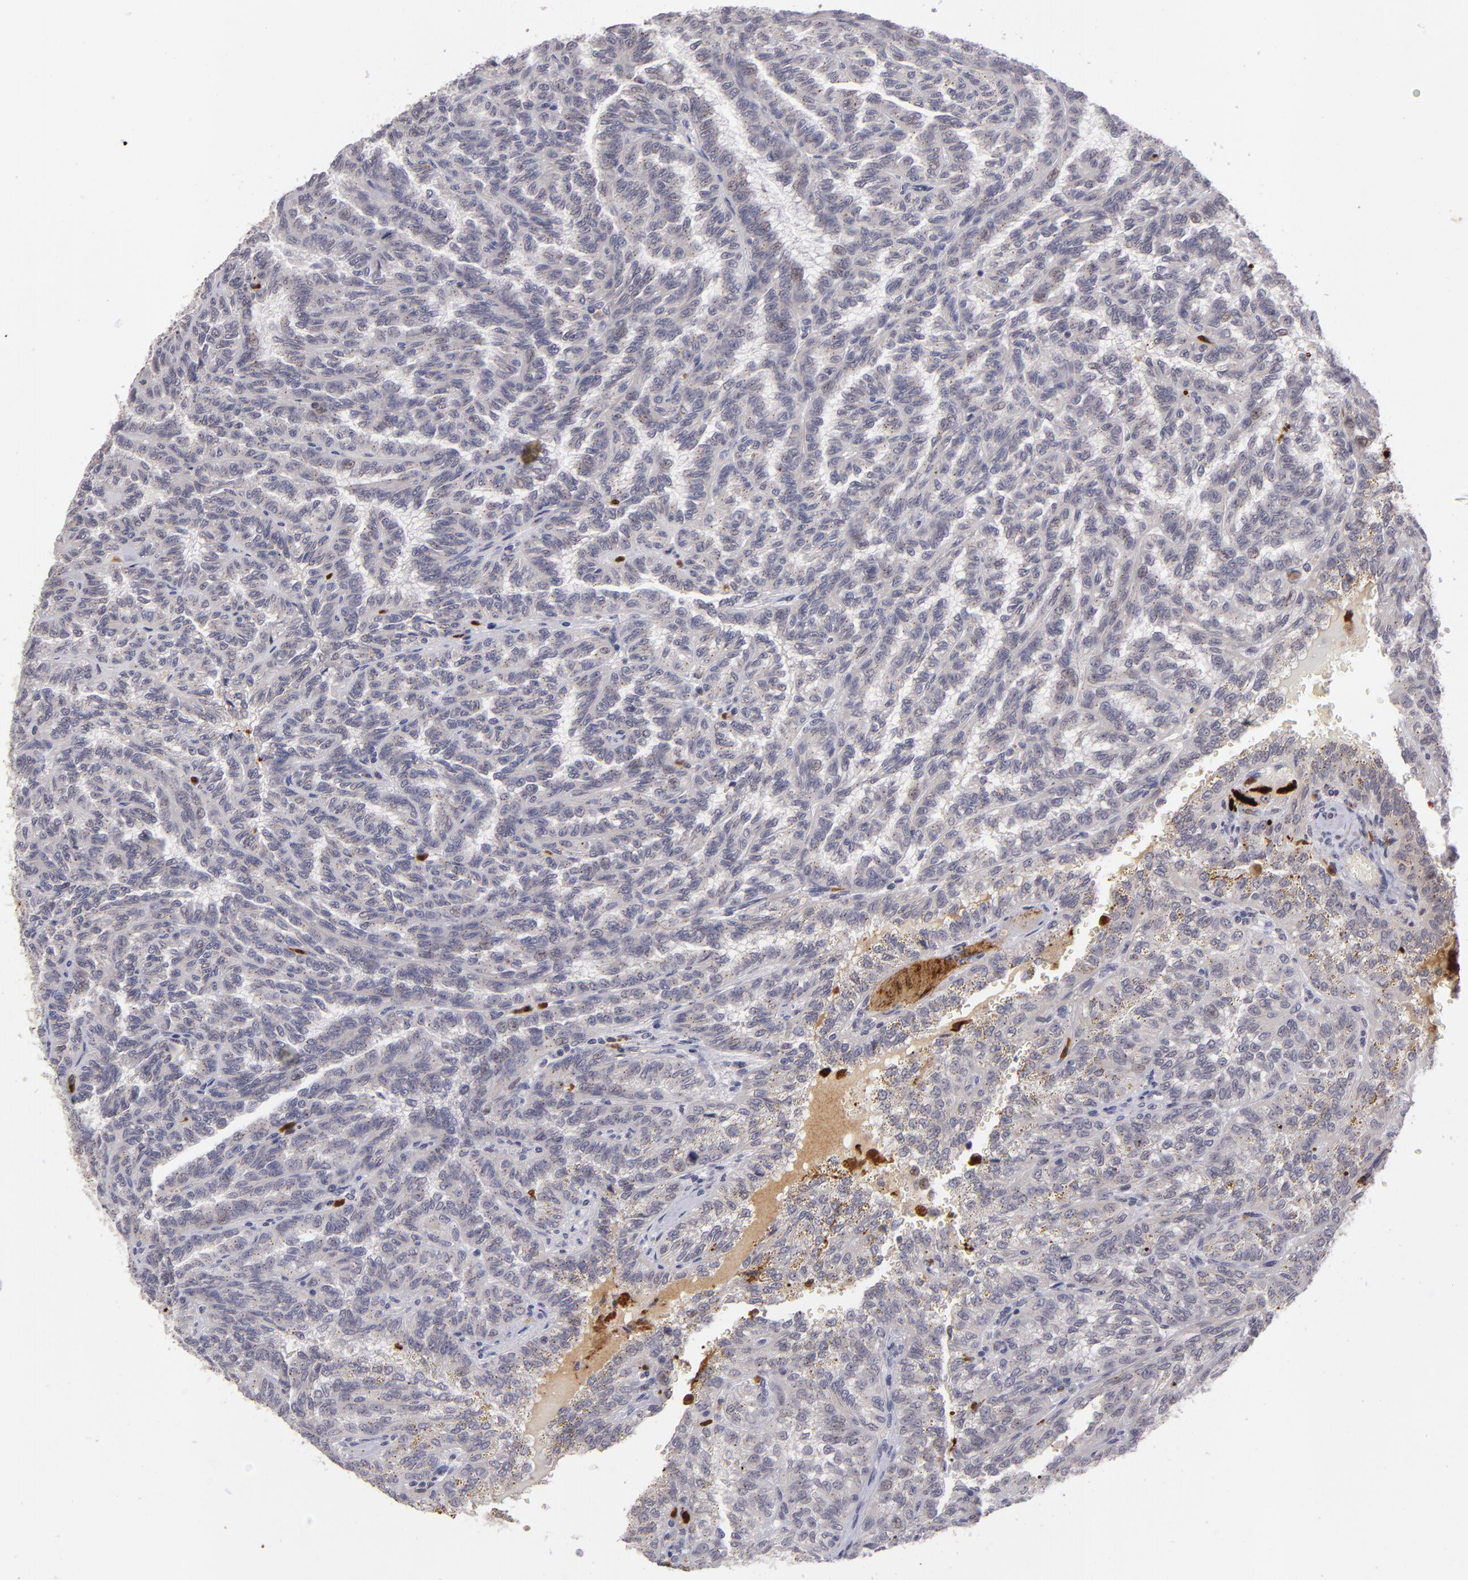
{"staining": {"intensity": "negative", "quantity": "none", "location": "none"}, "tissue": "renal cancer", "cell_type": "Tumor cells", "image_type": "cancer", "snomed": [{"axis": "morphology", "description": "Inflammation, NOS"}, {"axis": "morphology", "description": "Adenocarcinoma, NOS"}, {"axis": "topography", "description": "Kidney"}], "caption": "The histopathology image displays no staining of tumor cells in renal adenocarcinoma.", "gene": "RXRG", "patient": {"sex": "male", "age": 68}}